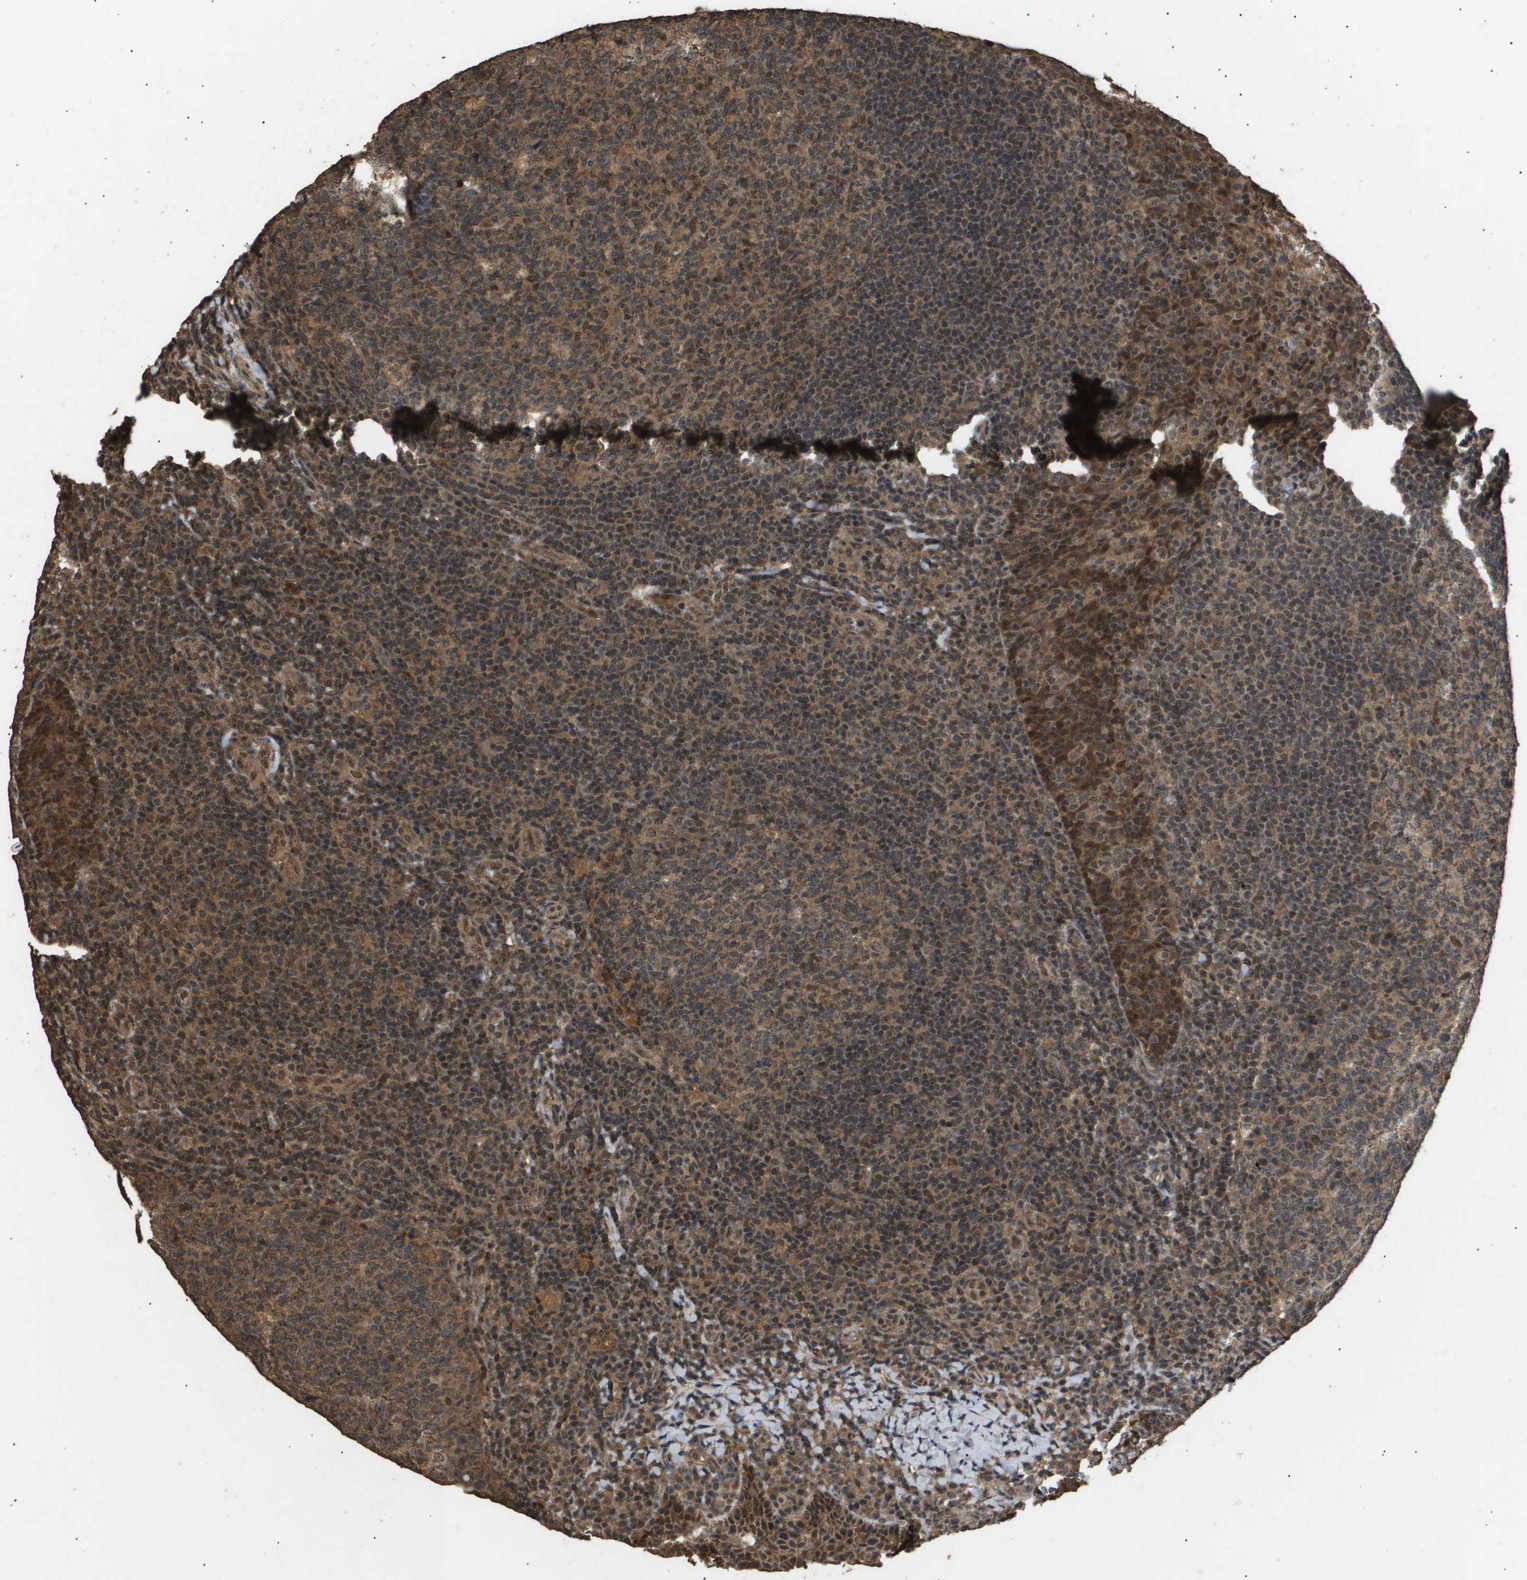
{"staining": {"intensity": "moderate", "quantity": ">75%", "location": "cytoplasmic/membranous,nuclear"}, "tissue": "tonsil", "cell_type": "Germinal center cells", "image_type": "normal", "snomed": [{"axis": "morphology", "description": "Normal tissue, NOS"}, {"axis": "topography", "description": "Tonsil"}], "caption": "DAB (3,3'-diaminobenzidine) immunohistochemical staining of normal tonsil exhibits moderate cytoplasmic/membranous,nuclear protein positivity in about >75% of germinal center cells.", "gene": "ING1", "patient": {"sex": "male", "age": 17}}